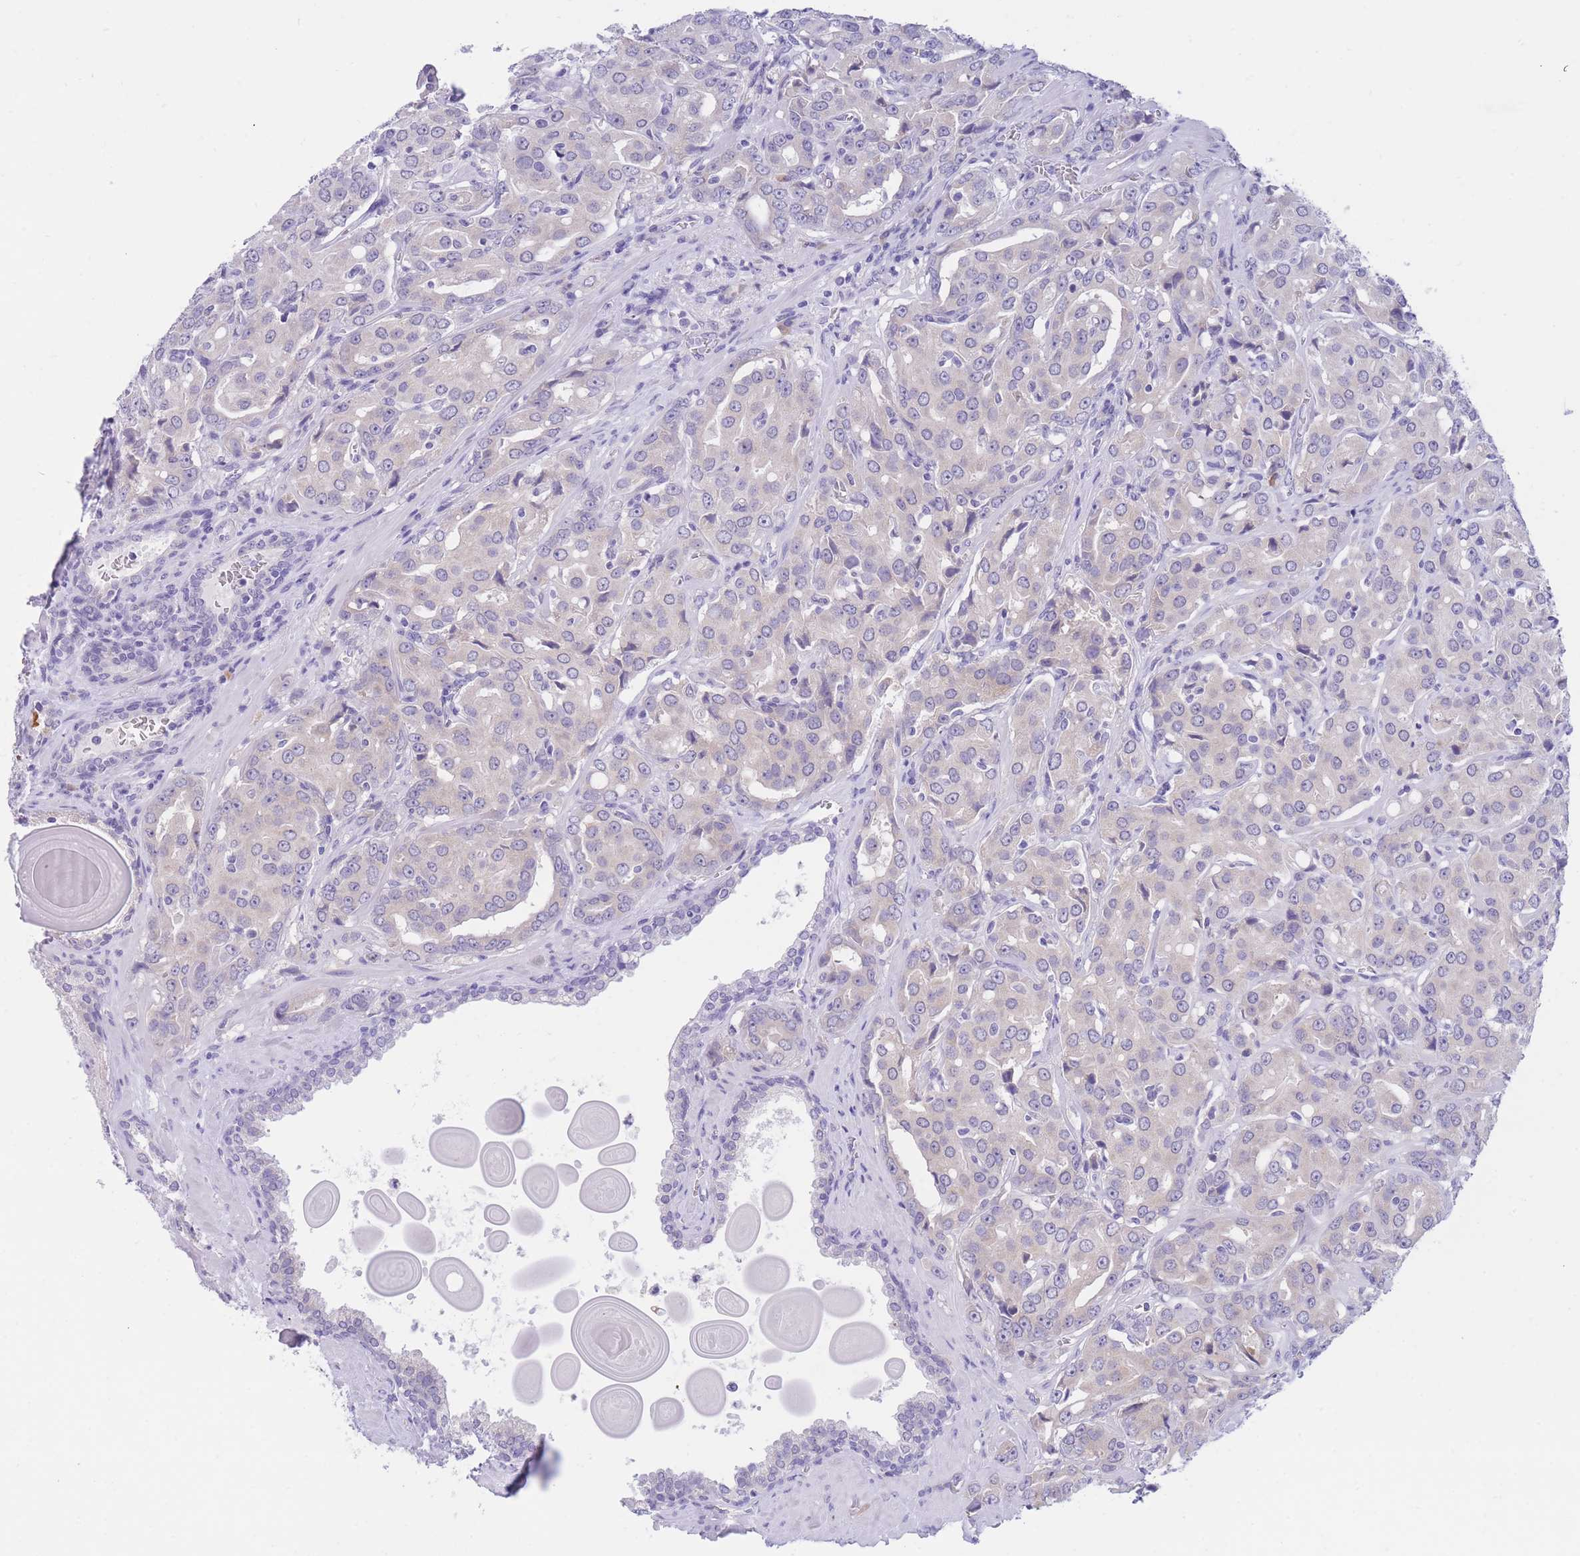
{"staining": {"intensity": "negative", "quantity": "none", "location": "none"}, "tissue": "prostate cancer", "cell_type": "Tumor cells", "image_type": "cancer", "snomed": [{"axis": "morphology", "description": "Adenocarcinoma, High grade"}, {"axis": "topography", "description": "Prostate"}], "caption": "DAB (3,3'-diaminobenzidine) immunohistochemical staining of human prostate cancer (high-grade adenocarcinoma) exhibits no significant expression in tumor cells.", "gene": "SSUH2", "patient": {"sex": "male", "age": 68}}